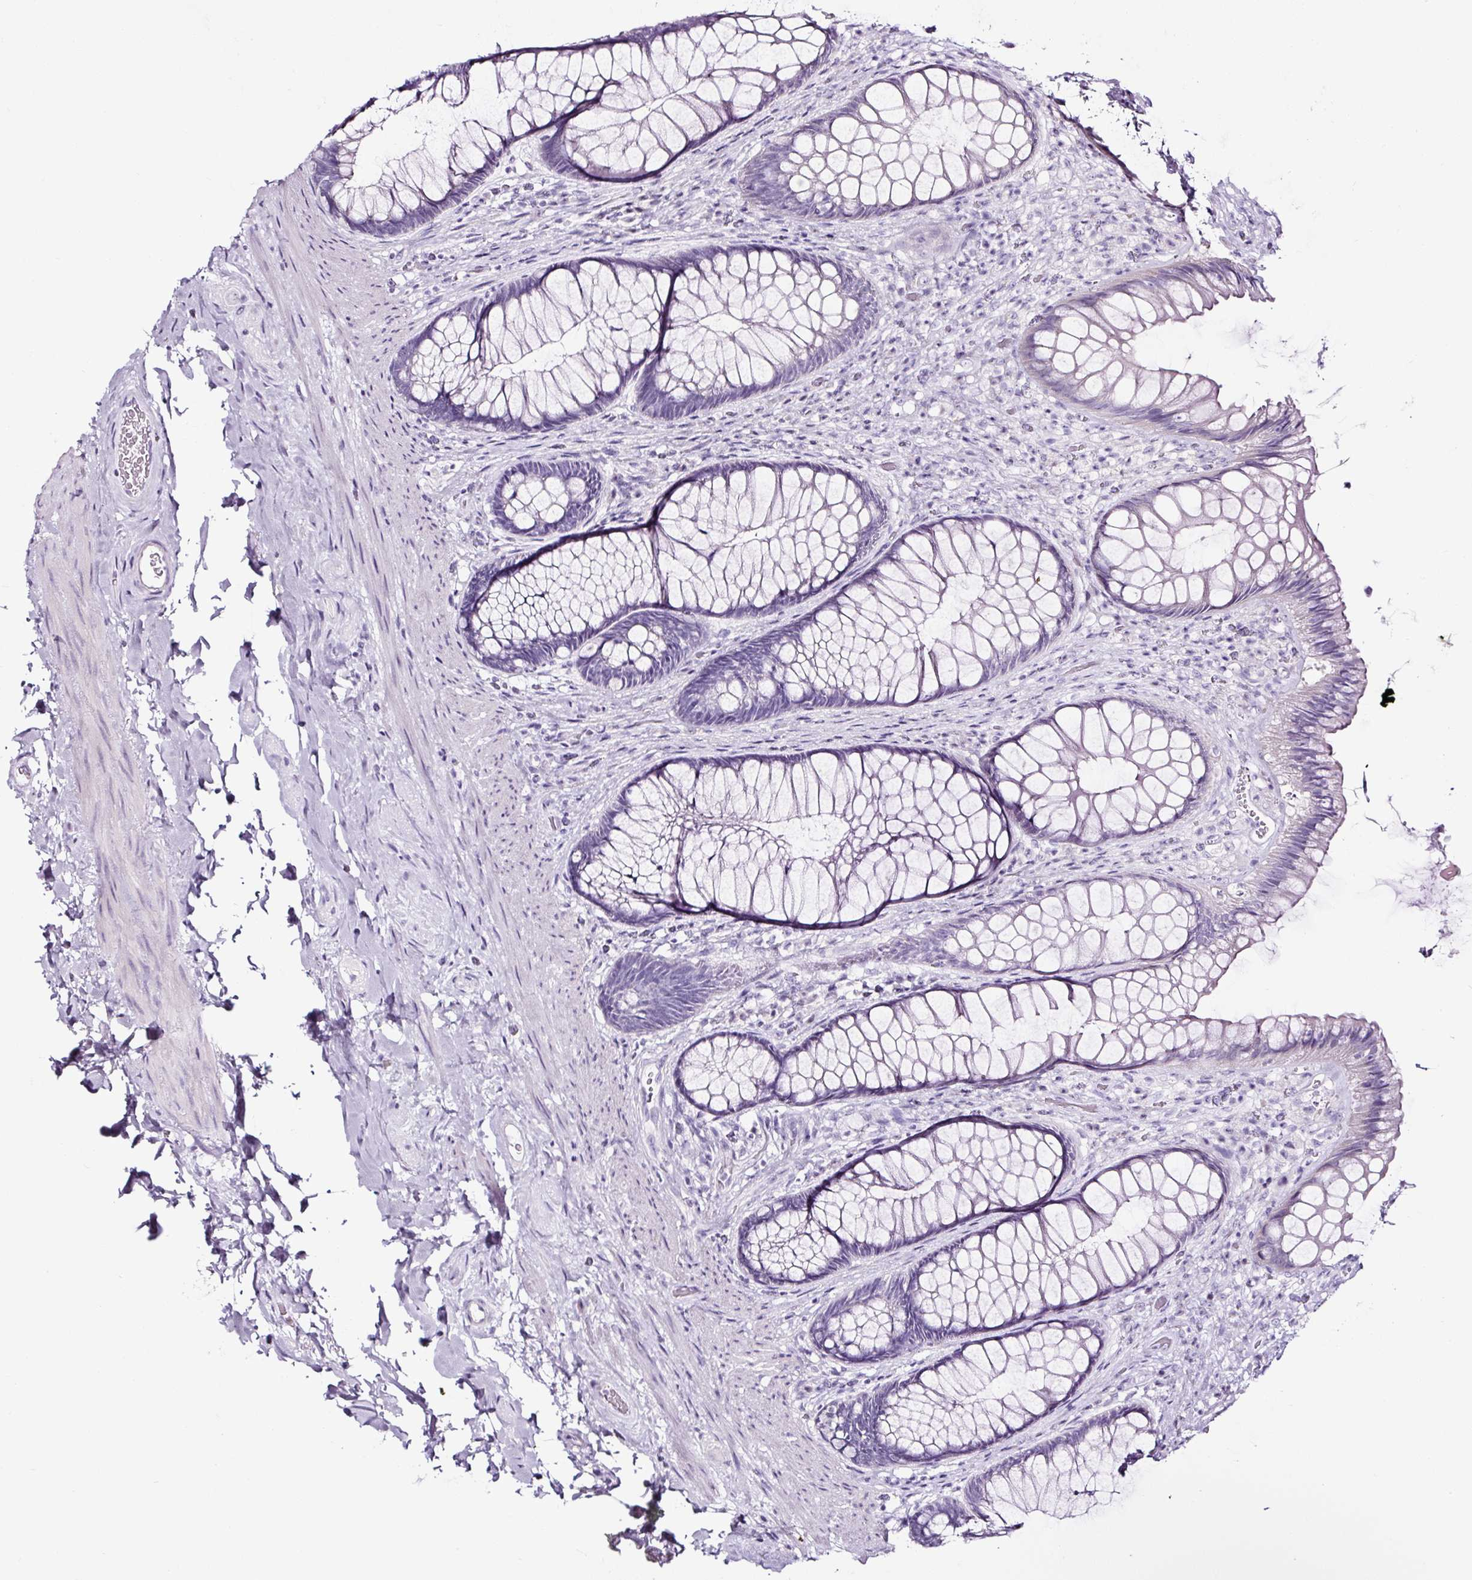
{"staining": {"intensity": "negative", "quantity": "none", "location": "none"}, "tissue": "rectum", "cell_type": "Glandular cells", "image_type": "normal", "snomed": [{"axis": "morphology", "description": "Normal tissue, NOS"}, {"axis": "topography", "description": "Rectum"}], "caption": "High power microscopy histopathology image of an immunohistochemistry micrograph of unremarkable rectum, revealing no significant expression in glandular cells.", "gene": "NPHS2", "patient": {"sex": "male", "age": 53}}